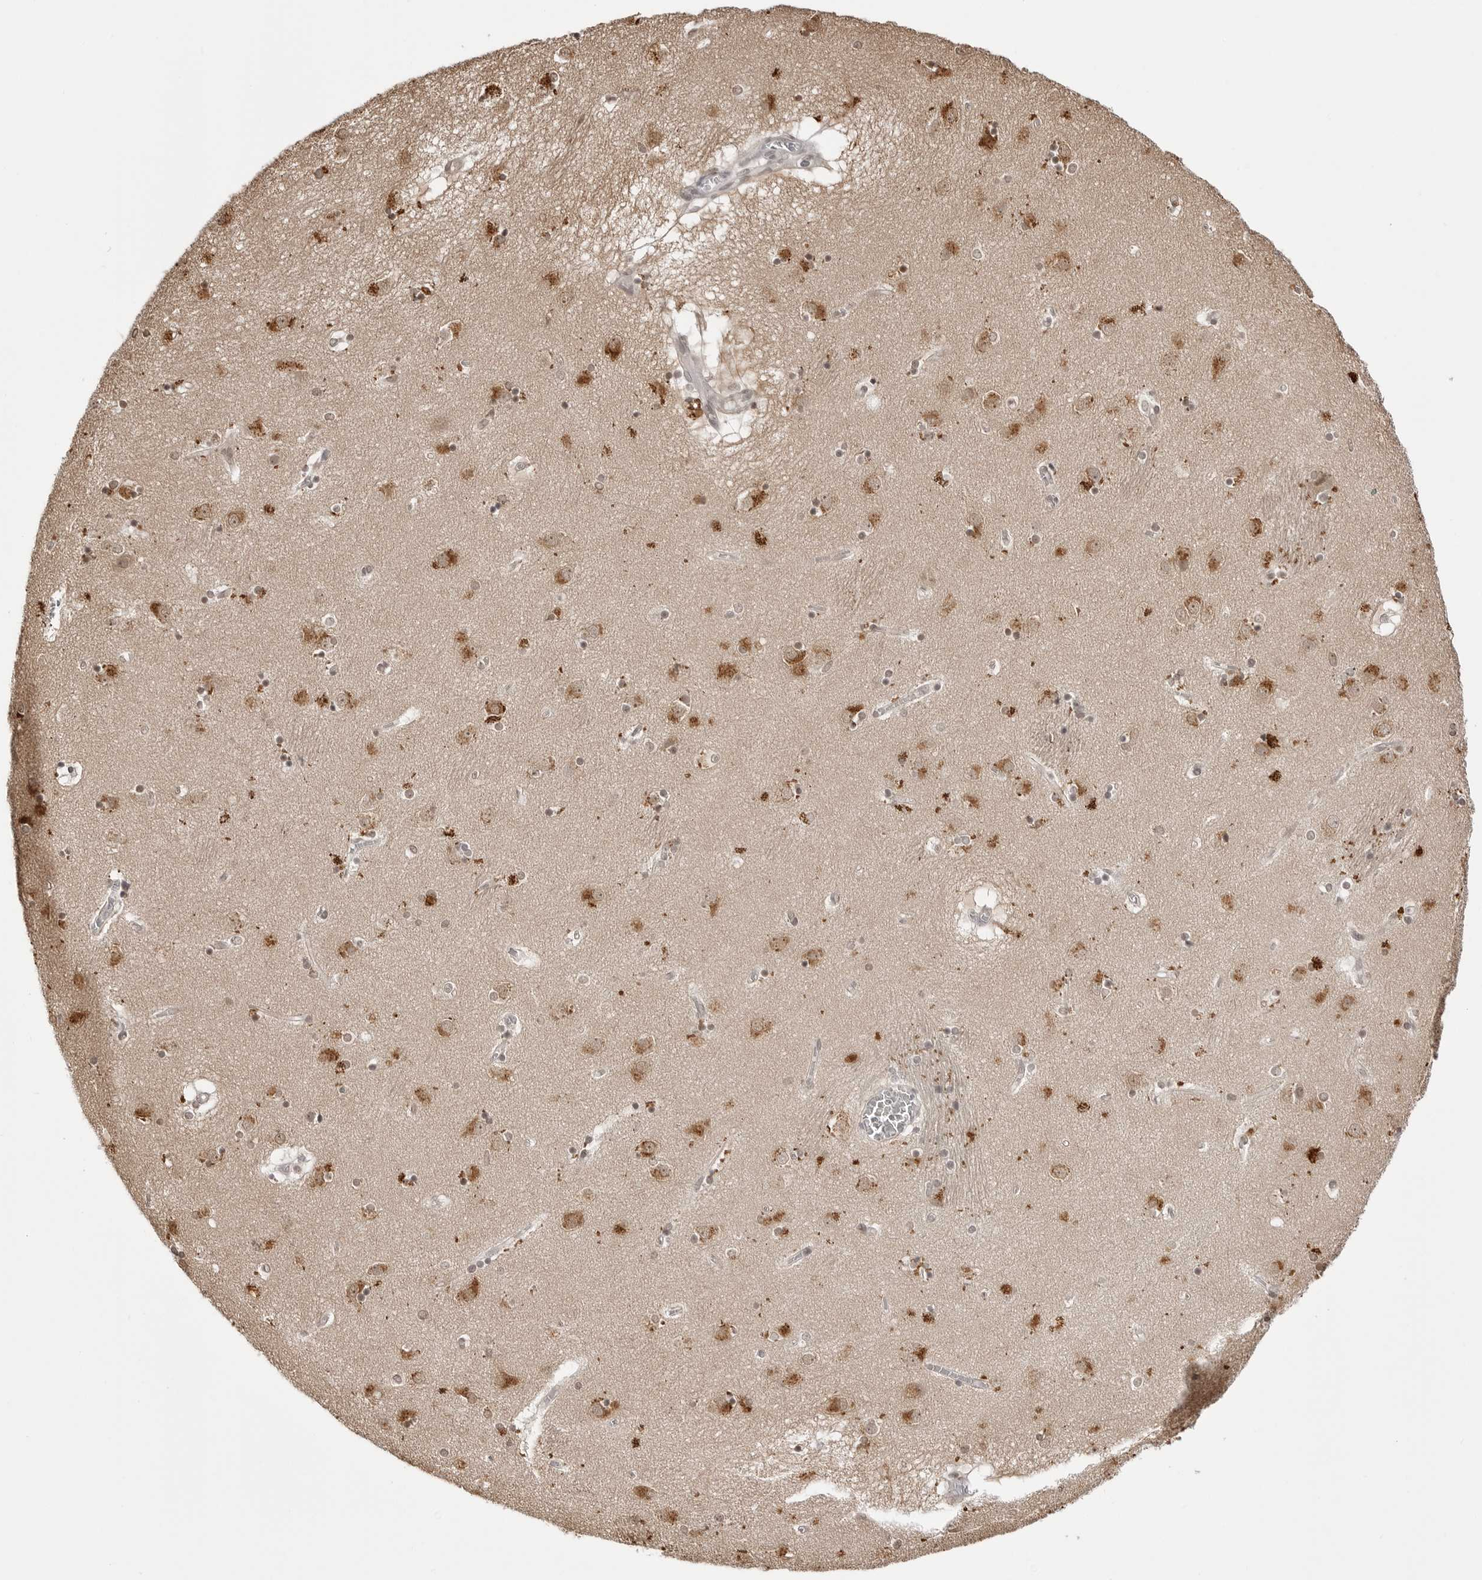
{"staining": {"intensity": "weak", "quantity": "25%-75%", "location": "nuclear"}, "tissue": "caudate", "cell_type": "Glial cells", "image_type": "normal", "snomed": [{"axis": "morphology", "description": "Normal tissue, NOS"}, {"axis": "topography", "description": "Lateral ventricle wall"}], "caption": "A high-resolution image shows immunohistochemistry (IHC) staining of normal caudate, which reveals weak nuclear positivity in about 25%-75% of glial cells.", "gene": "YWHAG", "patient": {"sex": "male", "age": 70}}